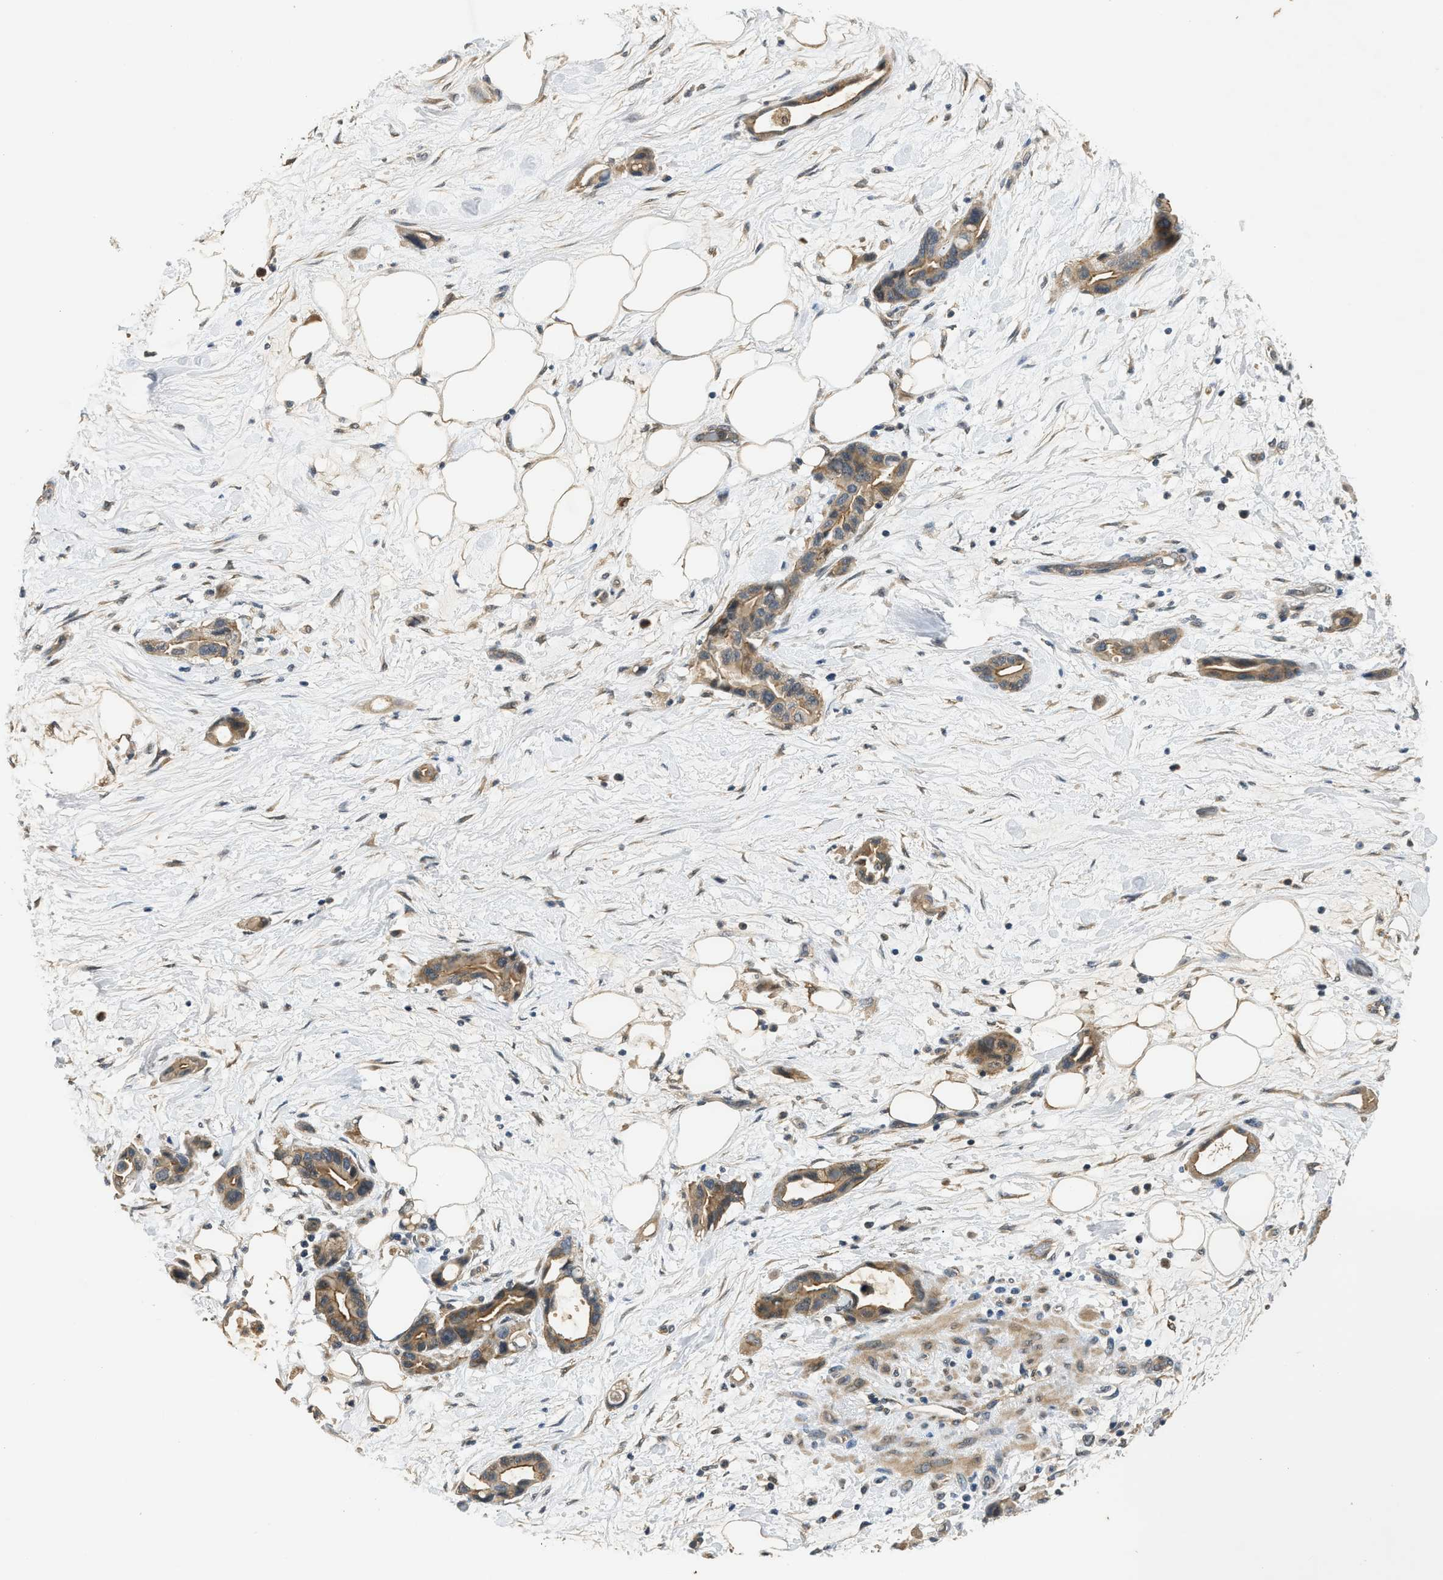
{"staining": {"intensity": "moderate", "quantity": ">75%", "location": "cytoplasmic/membranous"}, "tissue": "pancreatic cancer", "cell_type": "Tumor cells", "image_type": "cancer", "snomed": [{"axis": "morphology", "description": "Adenocarcinoma, NOS"}, {"axis": "topography", "description": "Pancreas"}], "caption": "Moderate cytoplasmic/membranous protein expression is seen in about >75% of tumor cells in pancreatic adenocarcinoma. (DAB (3,3'-diaminobenzidine) IHC with brightfield microscopy, high magnification).", "gene": "ADCY8", "patient": {"sex": "female", "age": 57}}